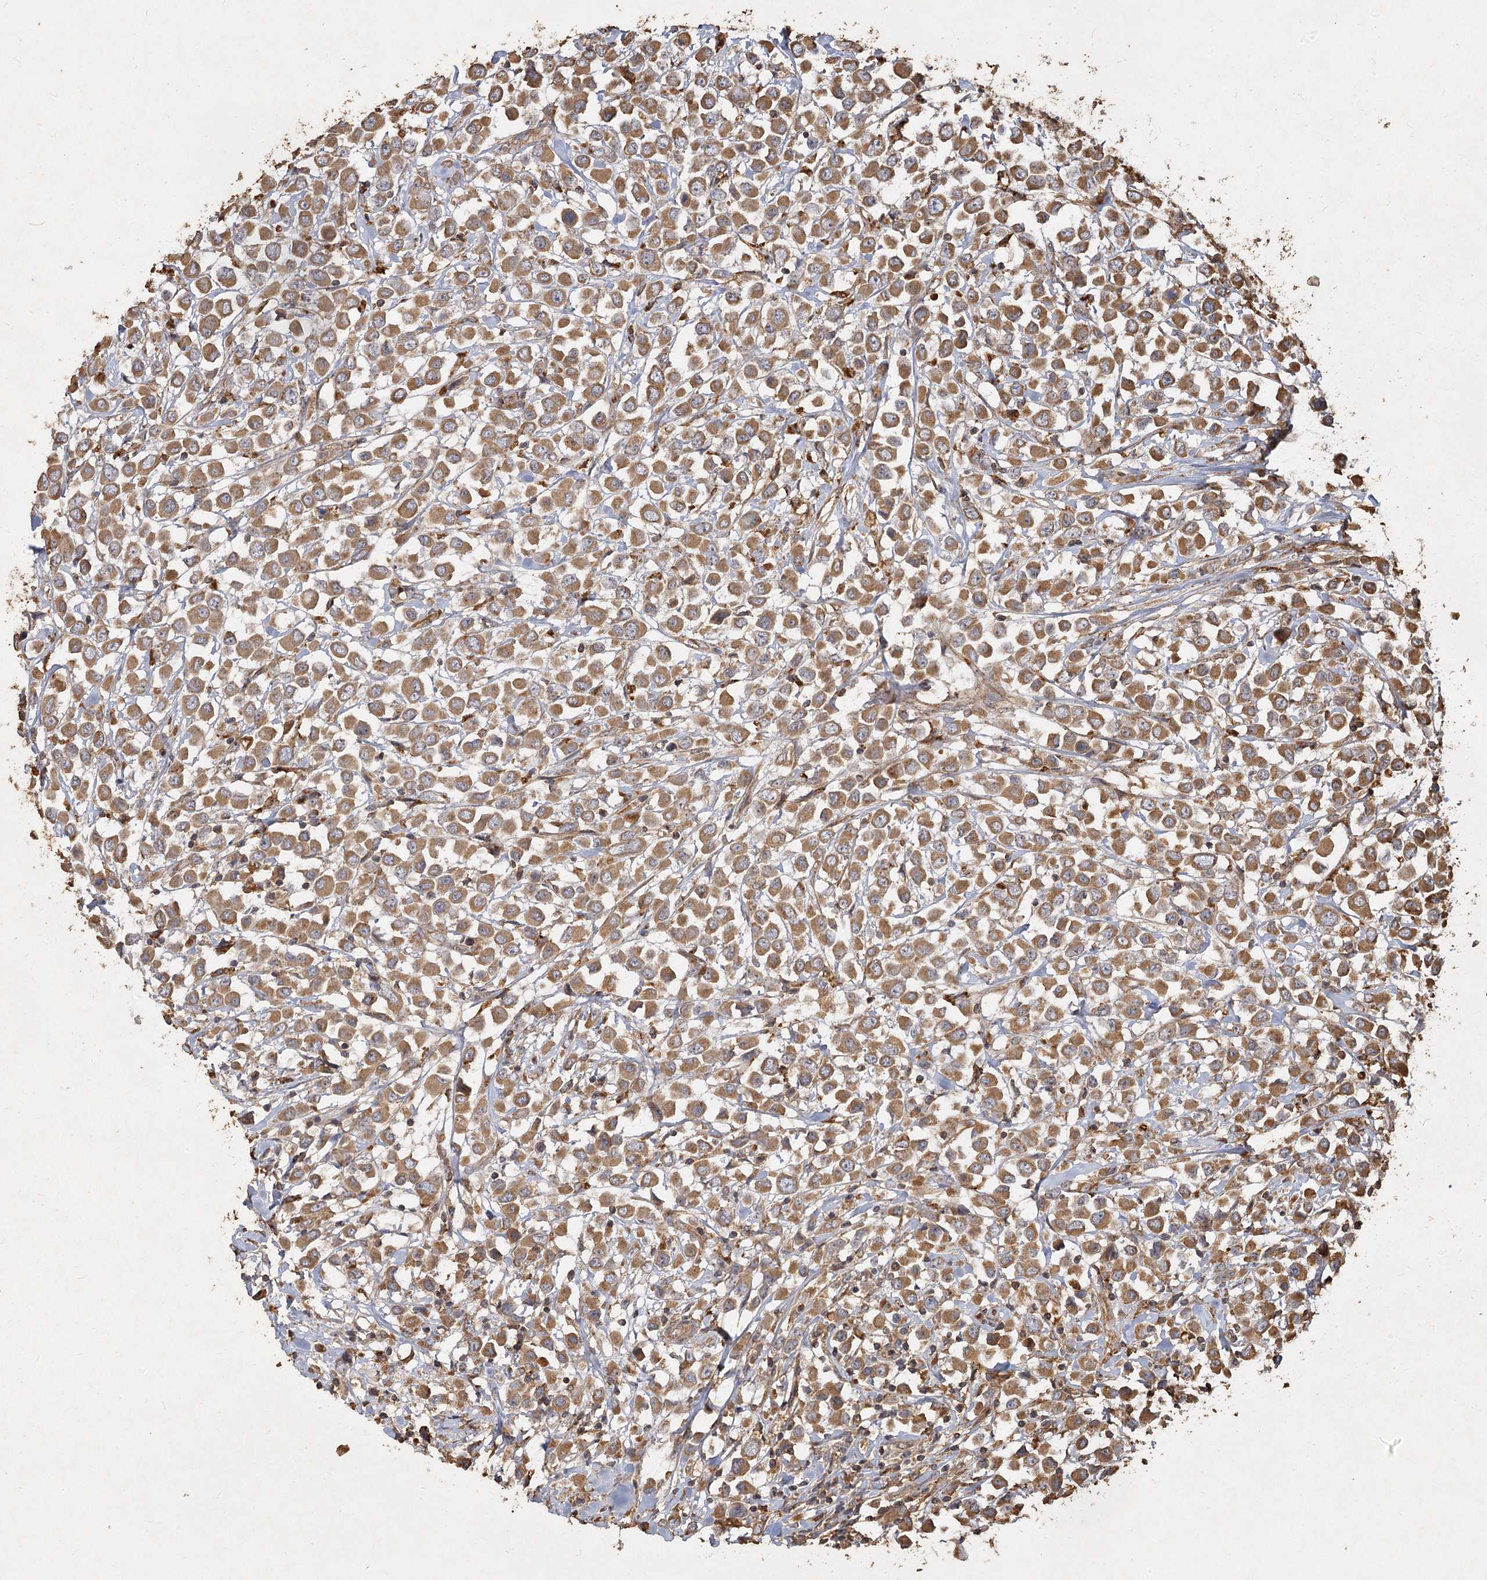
{"staining": {"intensity": "moderate", "quantity": ">75%", "location": "cytoplasmic/membranous"}, "tissue": "breast cancer", "cell_type": "Tumor cells", "image_type": "cancer", "snomed": [{"axis": "morphology", "description": "Duct carcinoma"}, {"axis": "topography", "description": "Breast"}], "caption": "Immunohistochemistry (IHC) (DAB (3,3'-diaminobenzidine)) staining of breast cancer (intraductal carcinoma) exhibits moderate cytoplasmic/membranous protein staining in approximately >75% of tumor cells. (Stains: DAB in brown, nuclei in blue, Microscopy: brightfield microscopy at high magnification).", "gene": "PIK3C2A", "patient": {"sex": "female", "age": 61}}